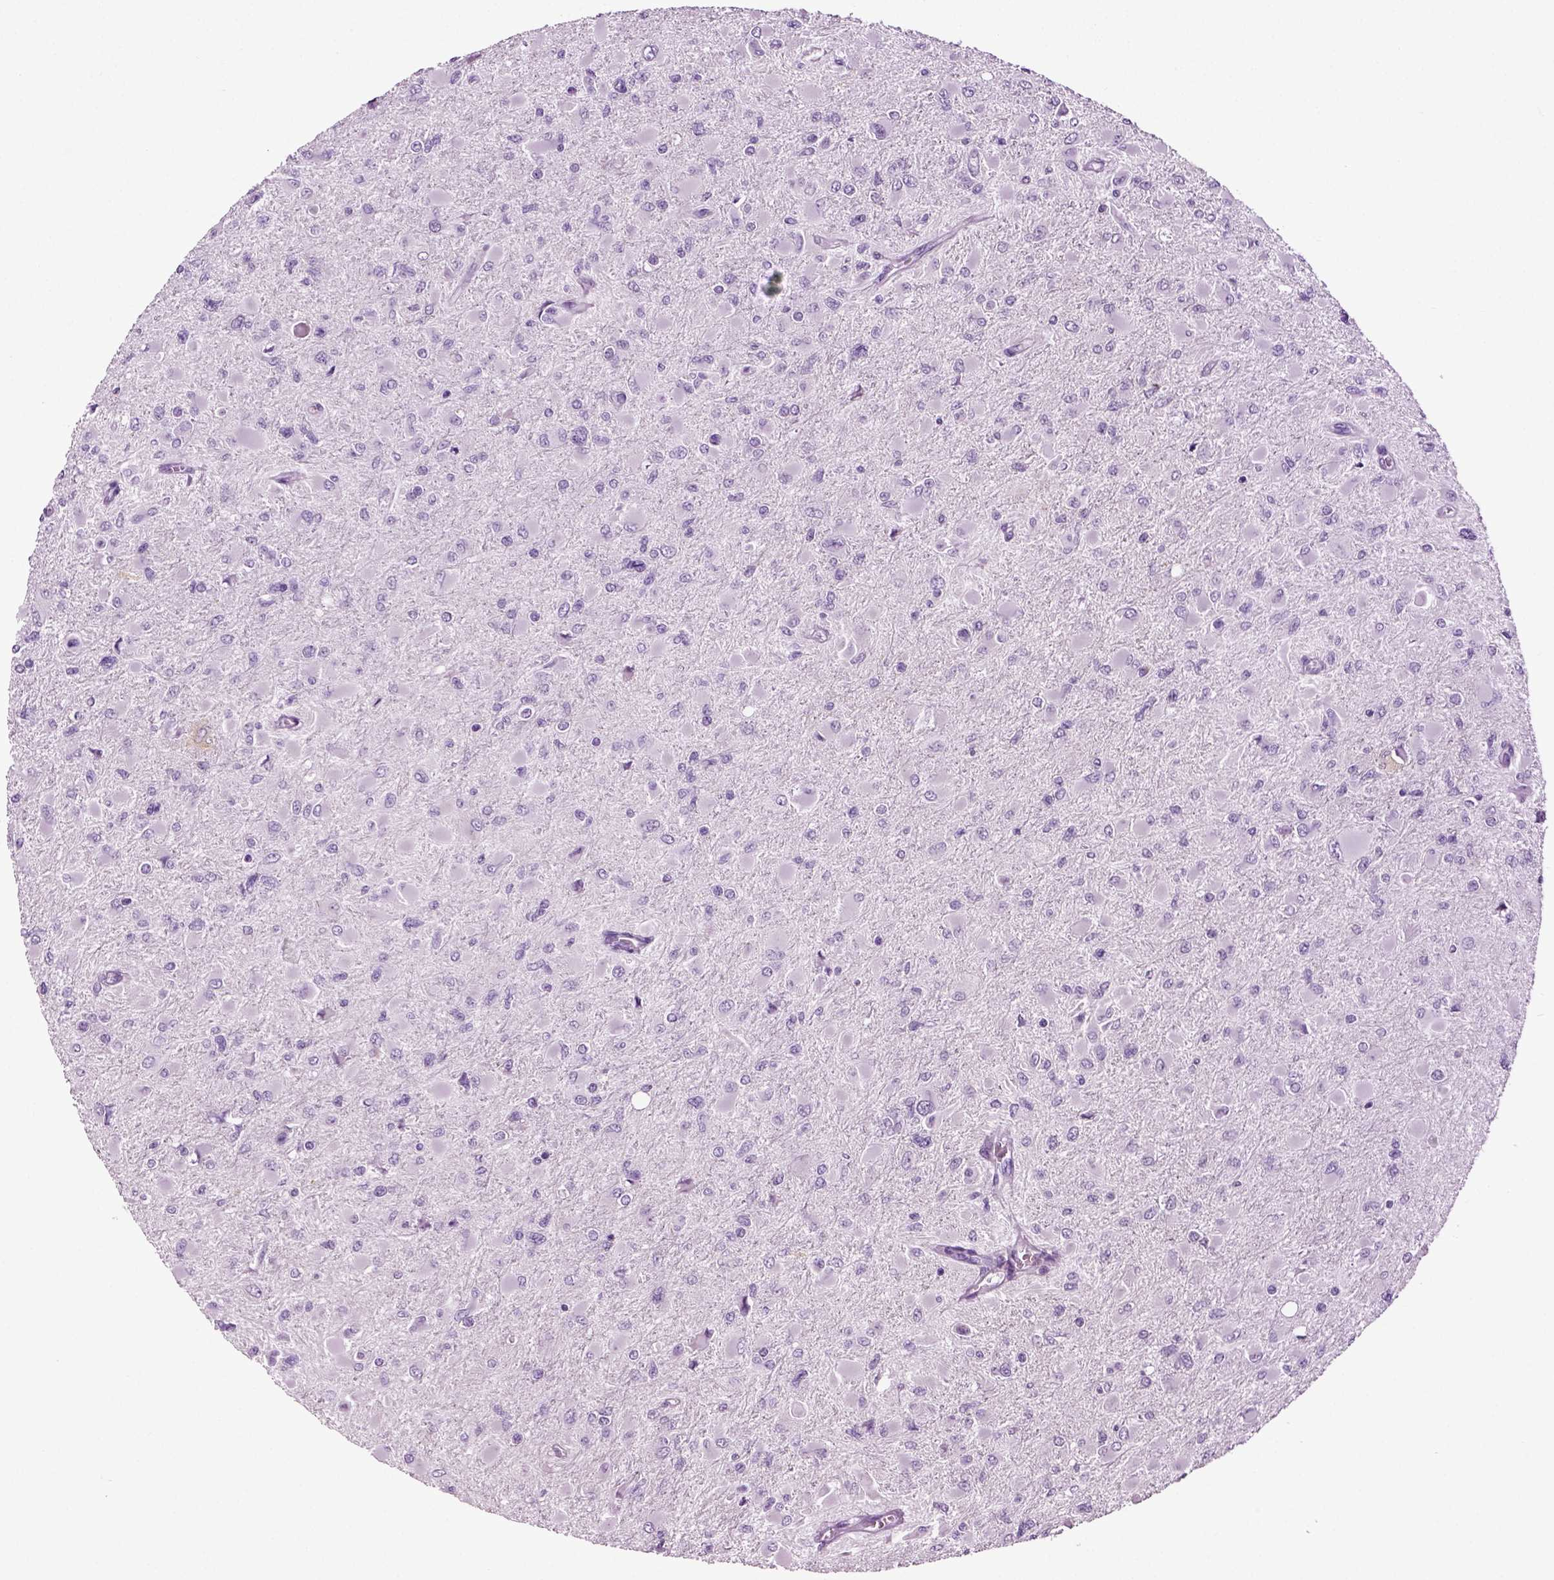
{"staining": {"intensity": "negative", "quantity": "none", "location": "none"}, "tissue": "glioma", "cell_type": "Tumor cells", "image_type": "cancer", "snomed": [{"axis": "morphology", "description": "Glioma, malignant, High grade"}, {"axis": "topography", "description": "Cerebral cortex"}], "caption": "Immunohistochemistry (IHC) histopathology image of glioma stained for a protein (brown), which reveals no staining in tumor cells.", "gene": "DNAH10", "patient": {"sex": "female", "age": 36}}